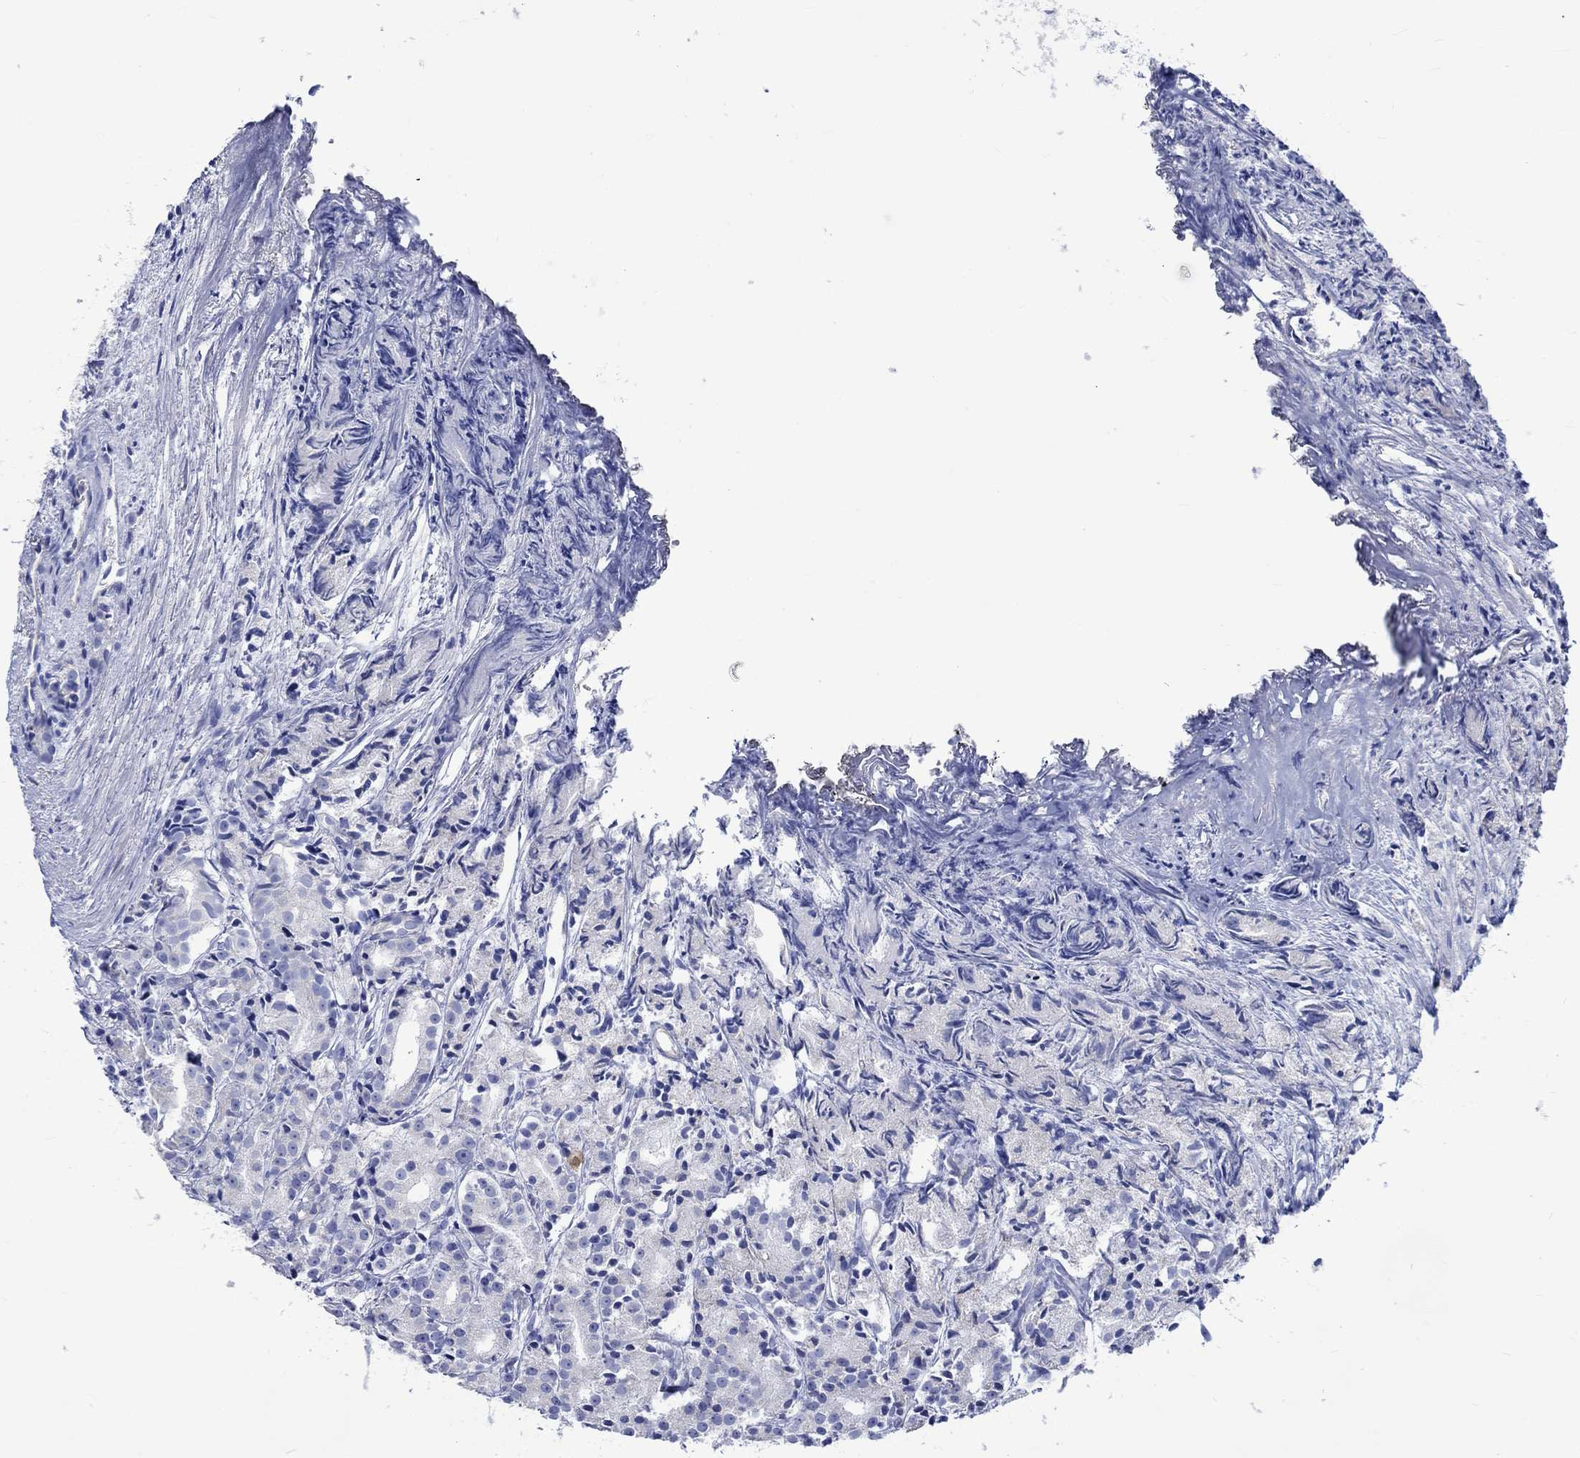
{"staining": {"intensity": "negative", "quantity": "none", "location": "none"}, "tissue": "prostate cancer", "cell_type": "Tumor cells", "image_type": "cancer", "snomed": [{"axis": "morphology", "description": "Adenocarcinoma, Medium grade"}, {"axis": "topography", "description": "Prostate"}], "caption": "IHC image of neoplastic tissue: prostate cancer stained with DAB exhibits no significant protein staining in tumor cells. Nuclei are stained in blue.", "gene": "CPLX2", "patient": {"sex": "male", "age": 74}}